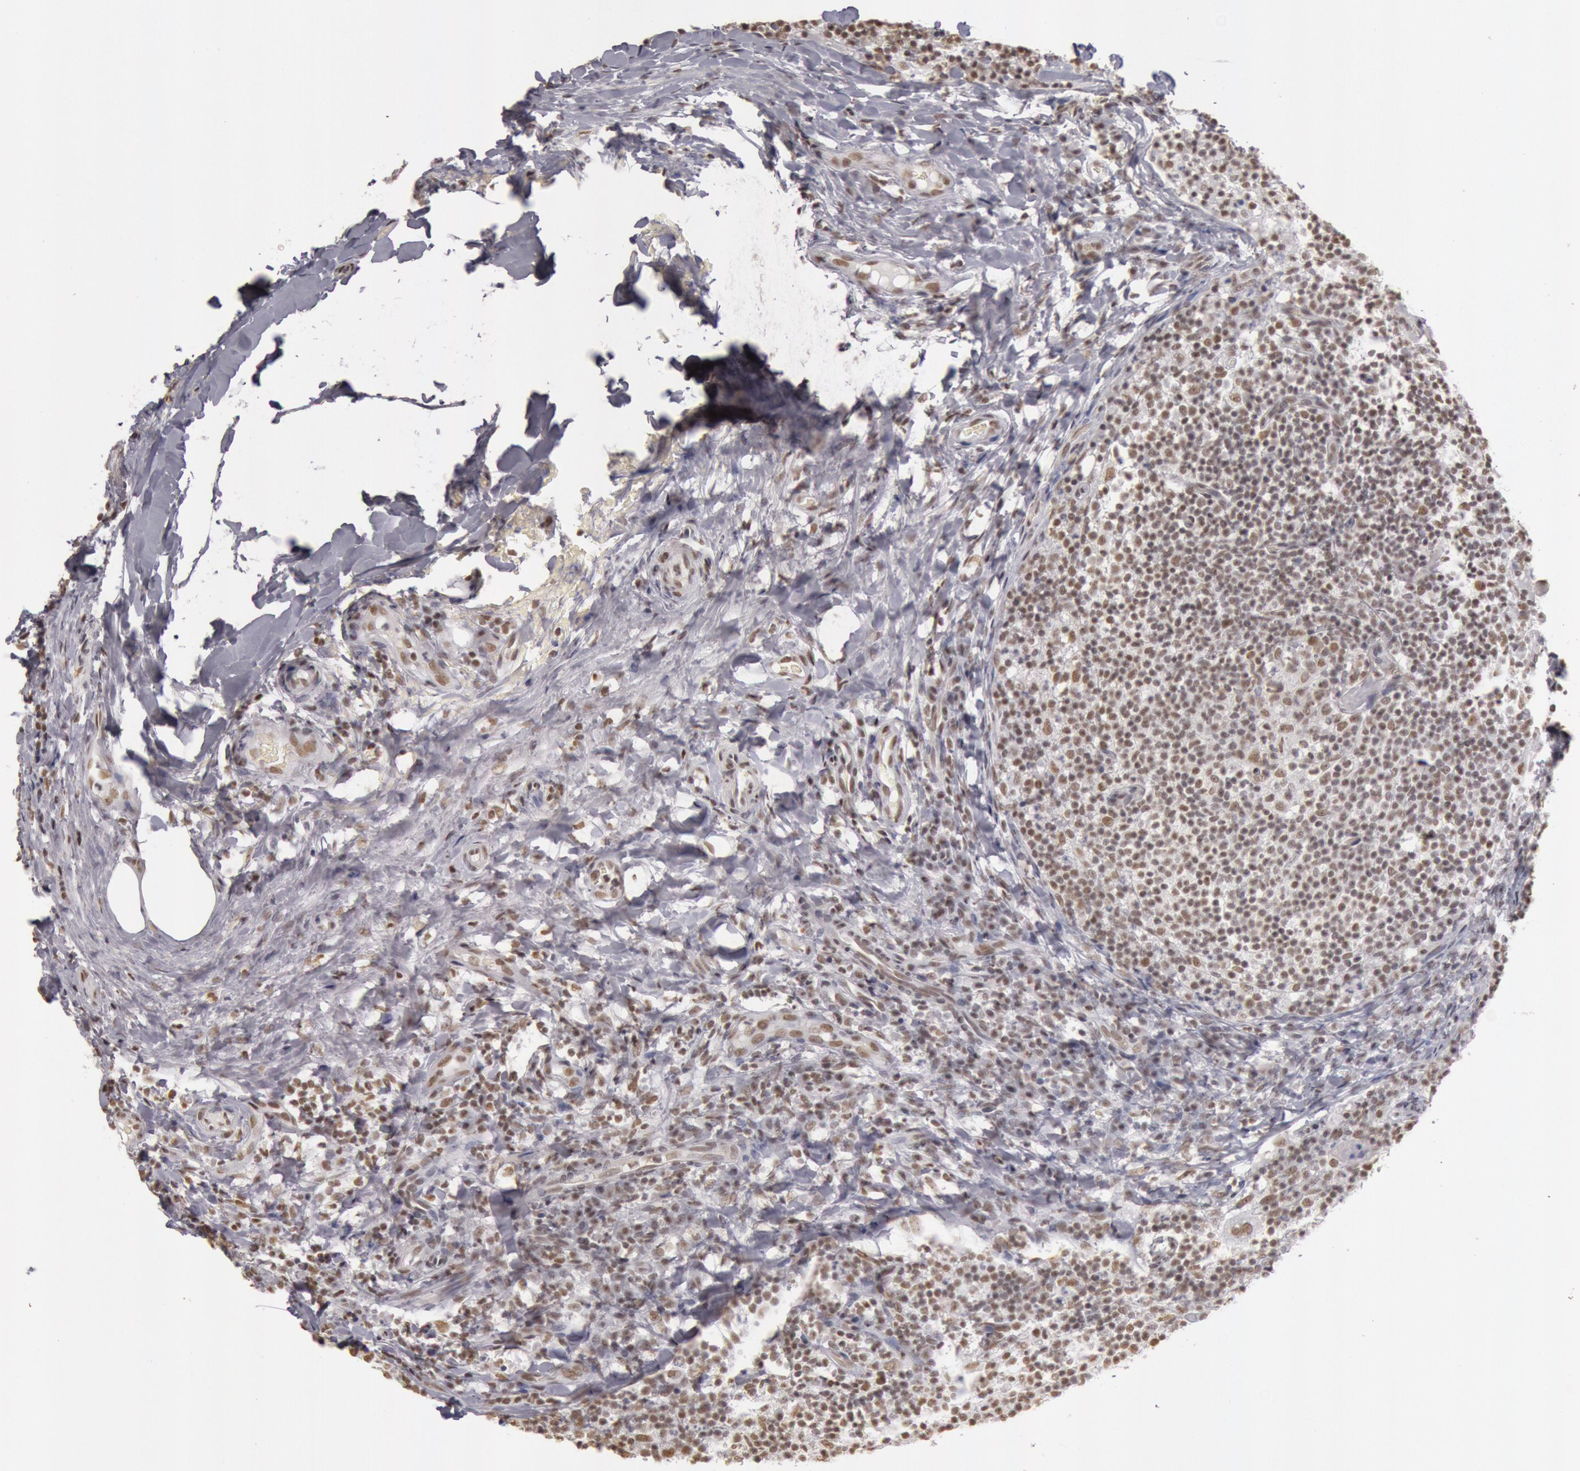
{"staining": {"intensity": "moderate", "quantity": ">75%", "location": "nuclear"}, "tissue": "lymph node", "cell_type": "Germinal center cells", "image_type": "normal", "snomed": [{"axis": "morphology", "description": "Normal tissue, NOS"}, {"axis": "morphology", "description": "Inflammation, NOS"}, {"axis": "topography", "description": "Lymph node"}], "caption": "Immunohistochemical staining of unremarkable lymph node displays medium levels of moderate nuclear expression in about >75% of germinal center cells.", "gene": "ESS2", "patient": {"sex": "male", "age": 46}}